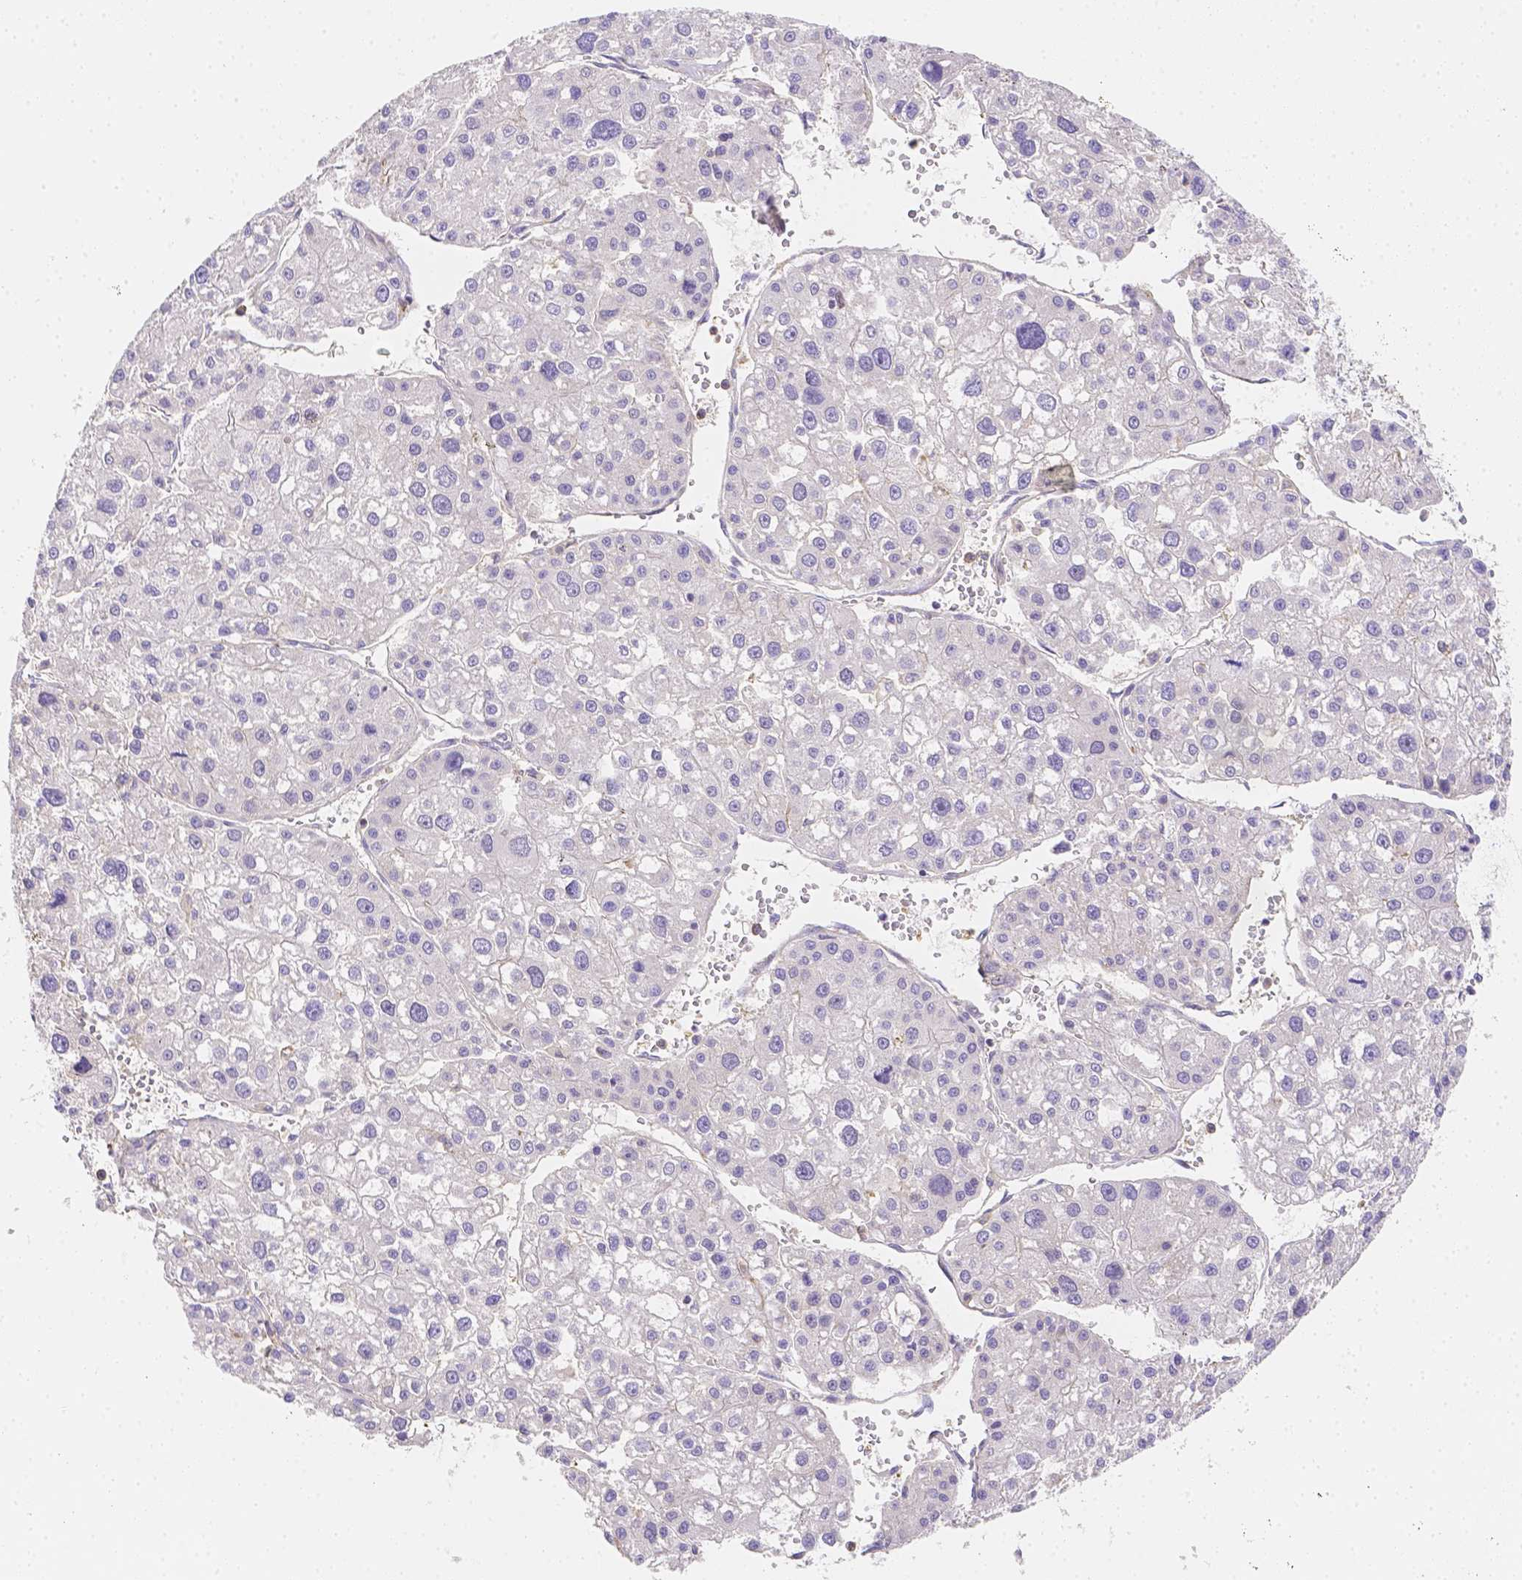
{"staining": {"intensity": "negative", "quantity": "none", "location": "none"}, "tissue": "liver cancer", "cell_type": "Tumor cells", "image_type": "cancer", "snomed": [{"axis": "morphology", "description": "Carcinoma, Hepatocellular, NOS"}, {"axis": "topography", "description": "Liver"}], "caption": "Immunohistochemistry of liver cancer (hepatocellular carcinoma) demonstrates no staining in tumor cells. (Stains: DAB IHC with hematoxylin counter stain, Microscopy: brightfield microscopy at high magnification).", "gene": "ASAH2", "patient": {"sex": "male", "age": 73}}